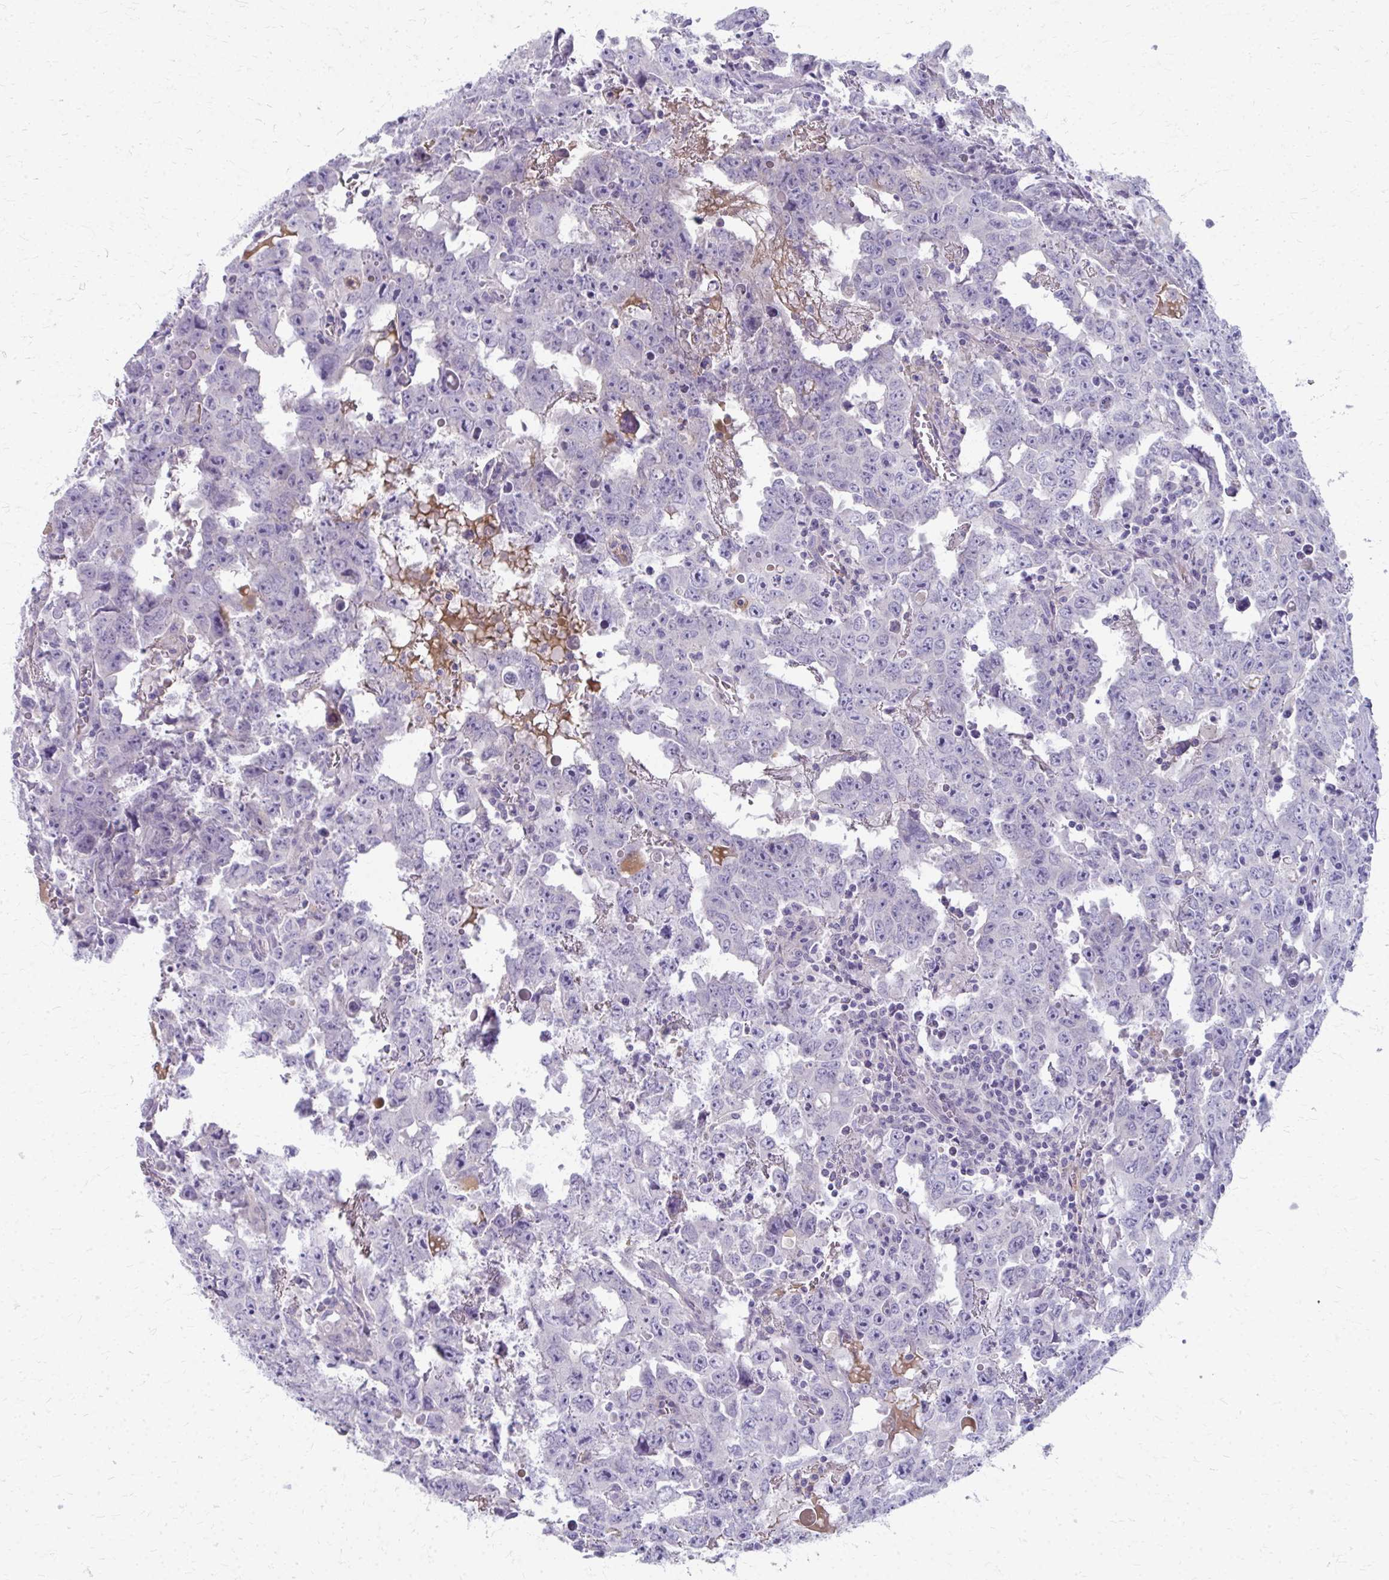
{"staining": {"intensity": "negative", "quantity": "none", "location": "none"}, "tissue": "testis cancer", "cell_type": "Tumor cells", "image_type": "cancer", "snomed": [{"axis": "morphology", "description": "Carcinoma, Embryonal, NOS"}, {"axis": "topography", "description": "Testis"}], "caption": "High magnification brightfield microscopy of testis cancer (embryonal carcinoma) stained with DAB (3,3'-diaminobenzidine) (brown) and counterstained with hematoxylin (blue): tumor cells show no significant expression. (Immunohistochemistry, brightfield microscopy, high magnification).", "gene": "ADIPOQ", "patient": {"sex": "male", "age": 22}}